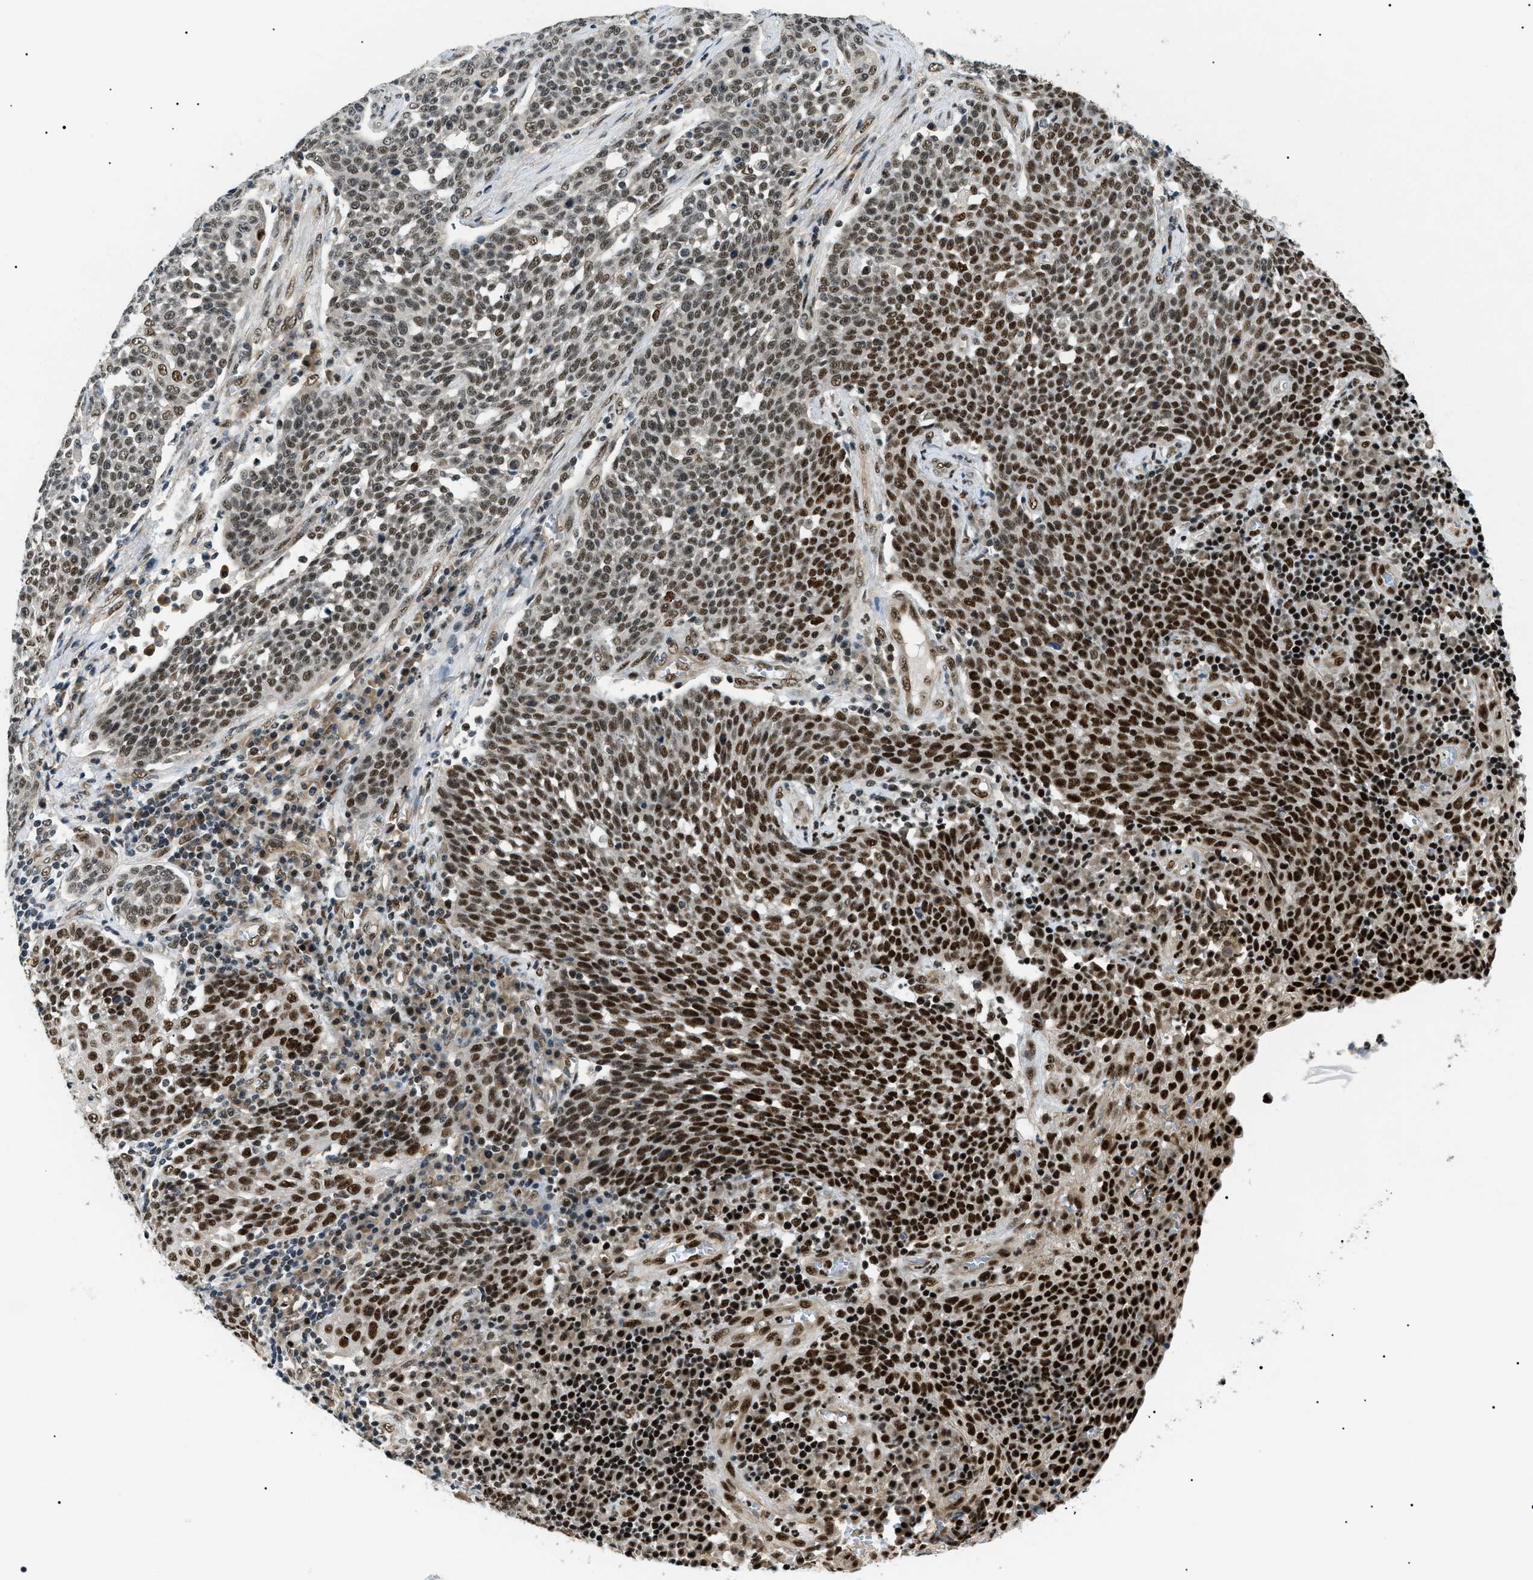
{"staining": {"intensity": "strong", "quantity": "25%-75%", "location": "nuclear"}, "tissue": "cervical cancer", "cell_type": "Tumor cells", "image_type": "cancer", "snomed": [{"axis": "morphology", "description": "Squamous cell carcinoma, NOS"}, {"axis": "topography", "description": "Cervix"}], "caption": "Immunohistochemical staining of human cervical cancer exhibits high levels of strong nuclear protein expression in about 25%-75% of tumor cells.", "gene": "CWC25", "patient": {"sex": "female", "age": 34}}